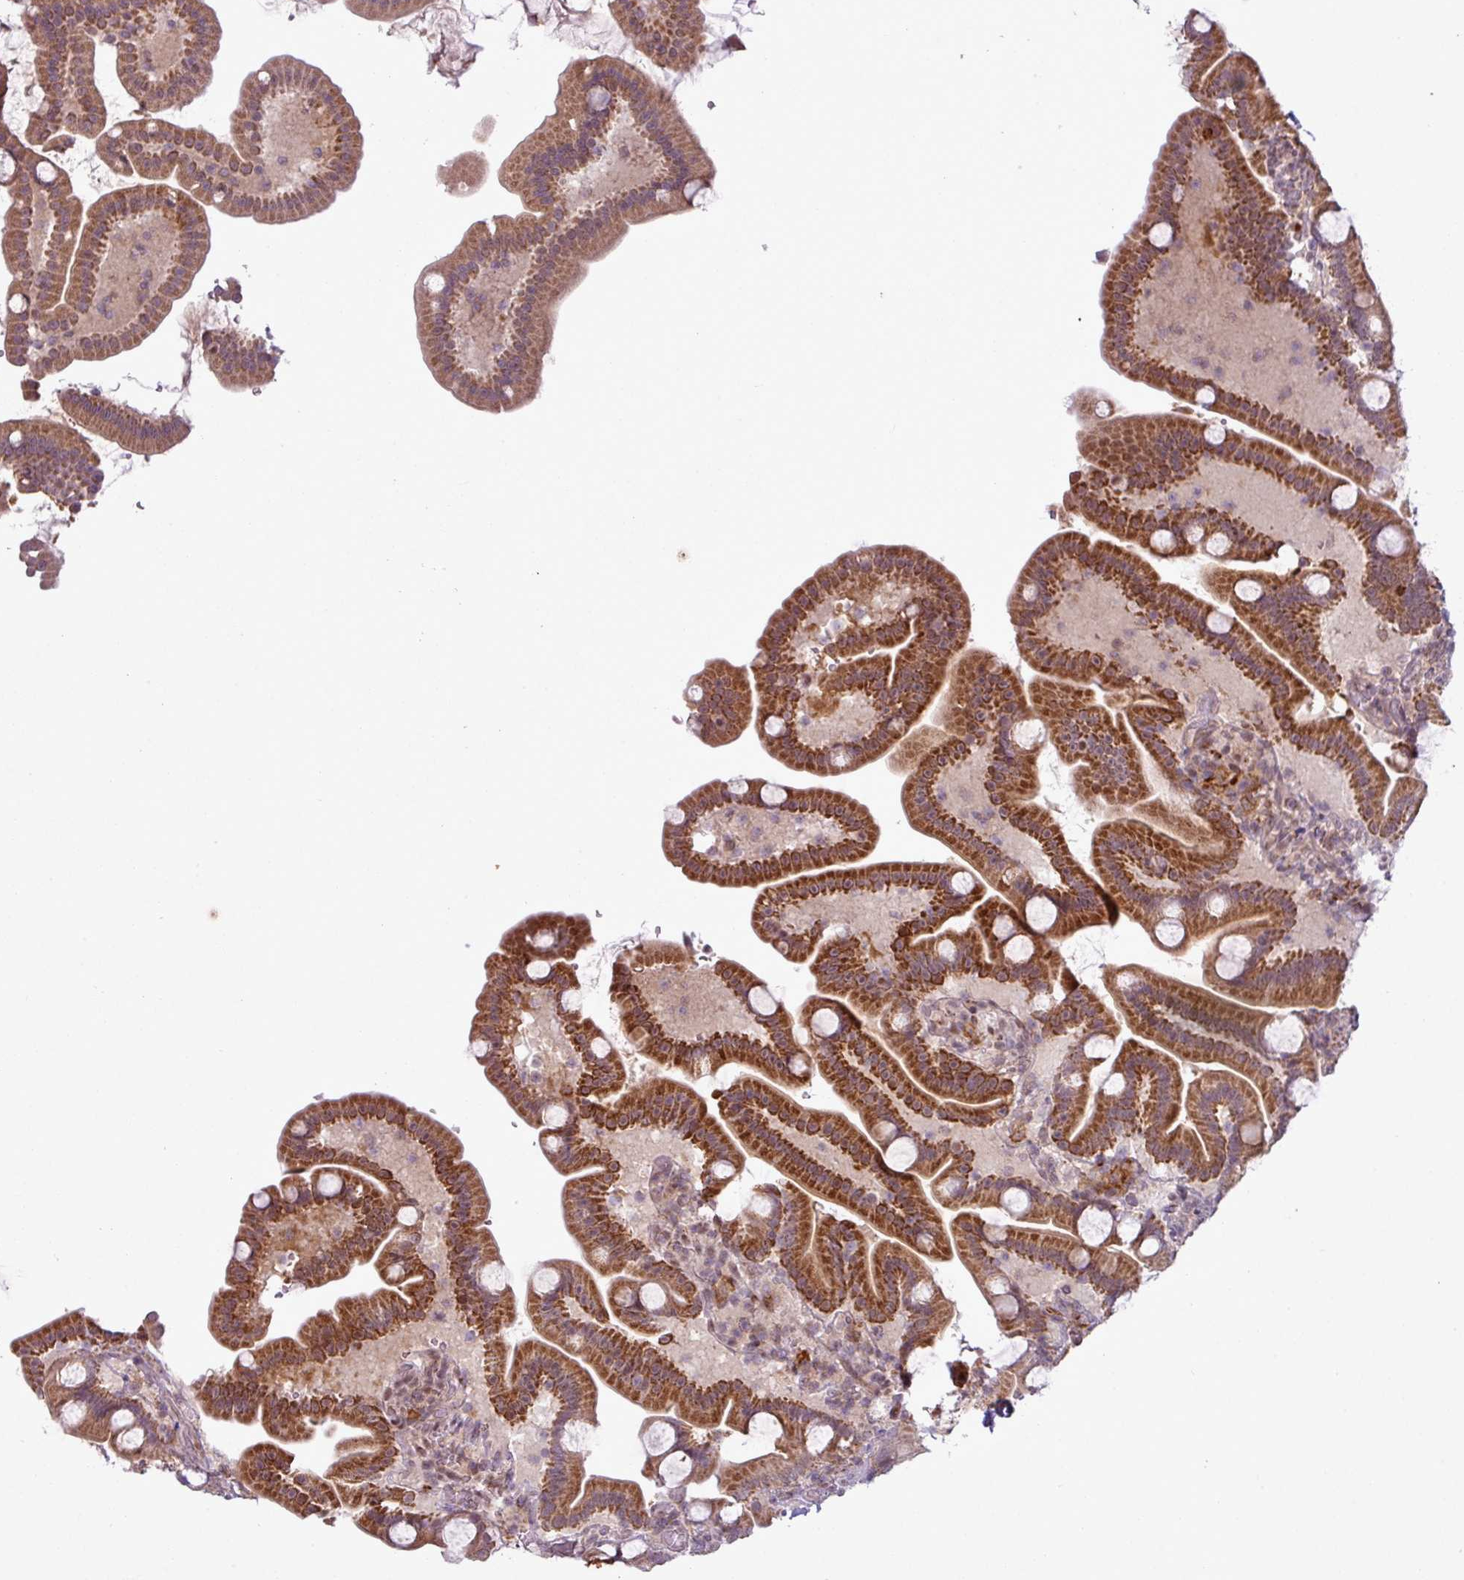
{"staining": {"intensity": "moderate", "quantity": "25%-75%", "location": "cytoplasmic/membranous"}, "tissue": "duodenum", "cell_type": "Glandular cells", "image_type": "normal", "snomed": [{"axis": "morphology", "description": "Normal tissue, NOS"}, {"axis": "topography", "description": "Duodenum"}], "caption": "Duodenum stained with DAB IHC reveals medium levels of moderate cytoplasmic/membranous staining in about 25%-75% of glandular cells.", "gene": "ZC2HC1C", "patient": {"sex": "male", "age": 55}}